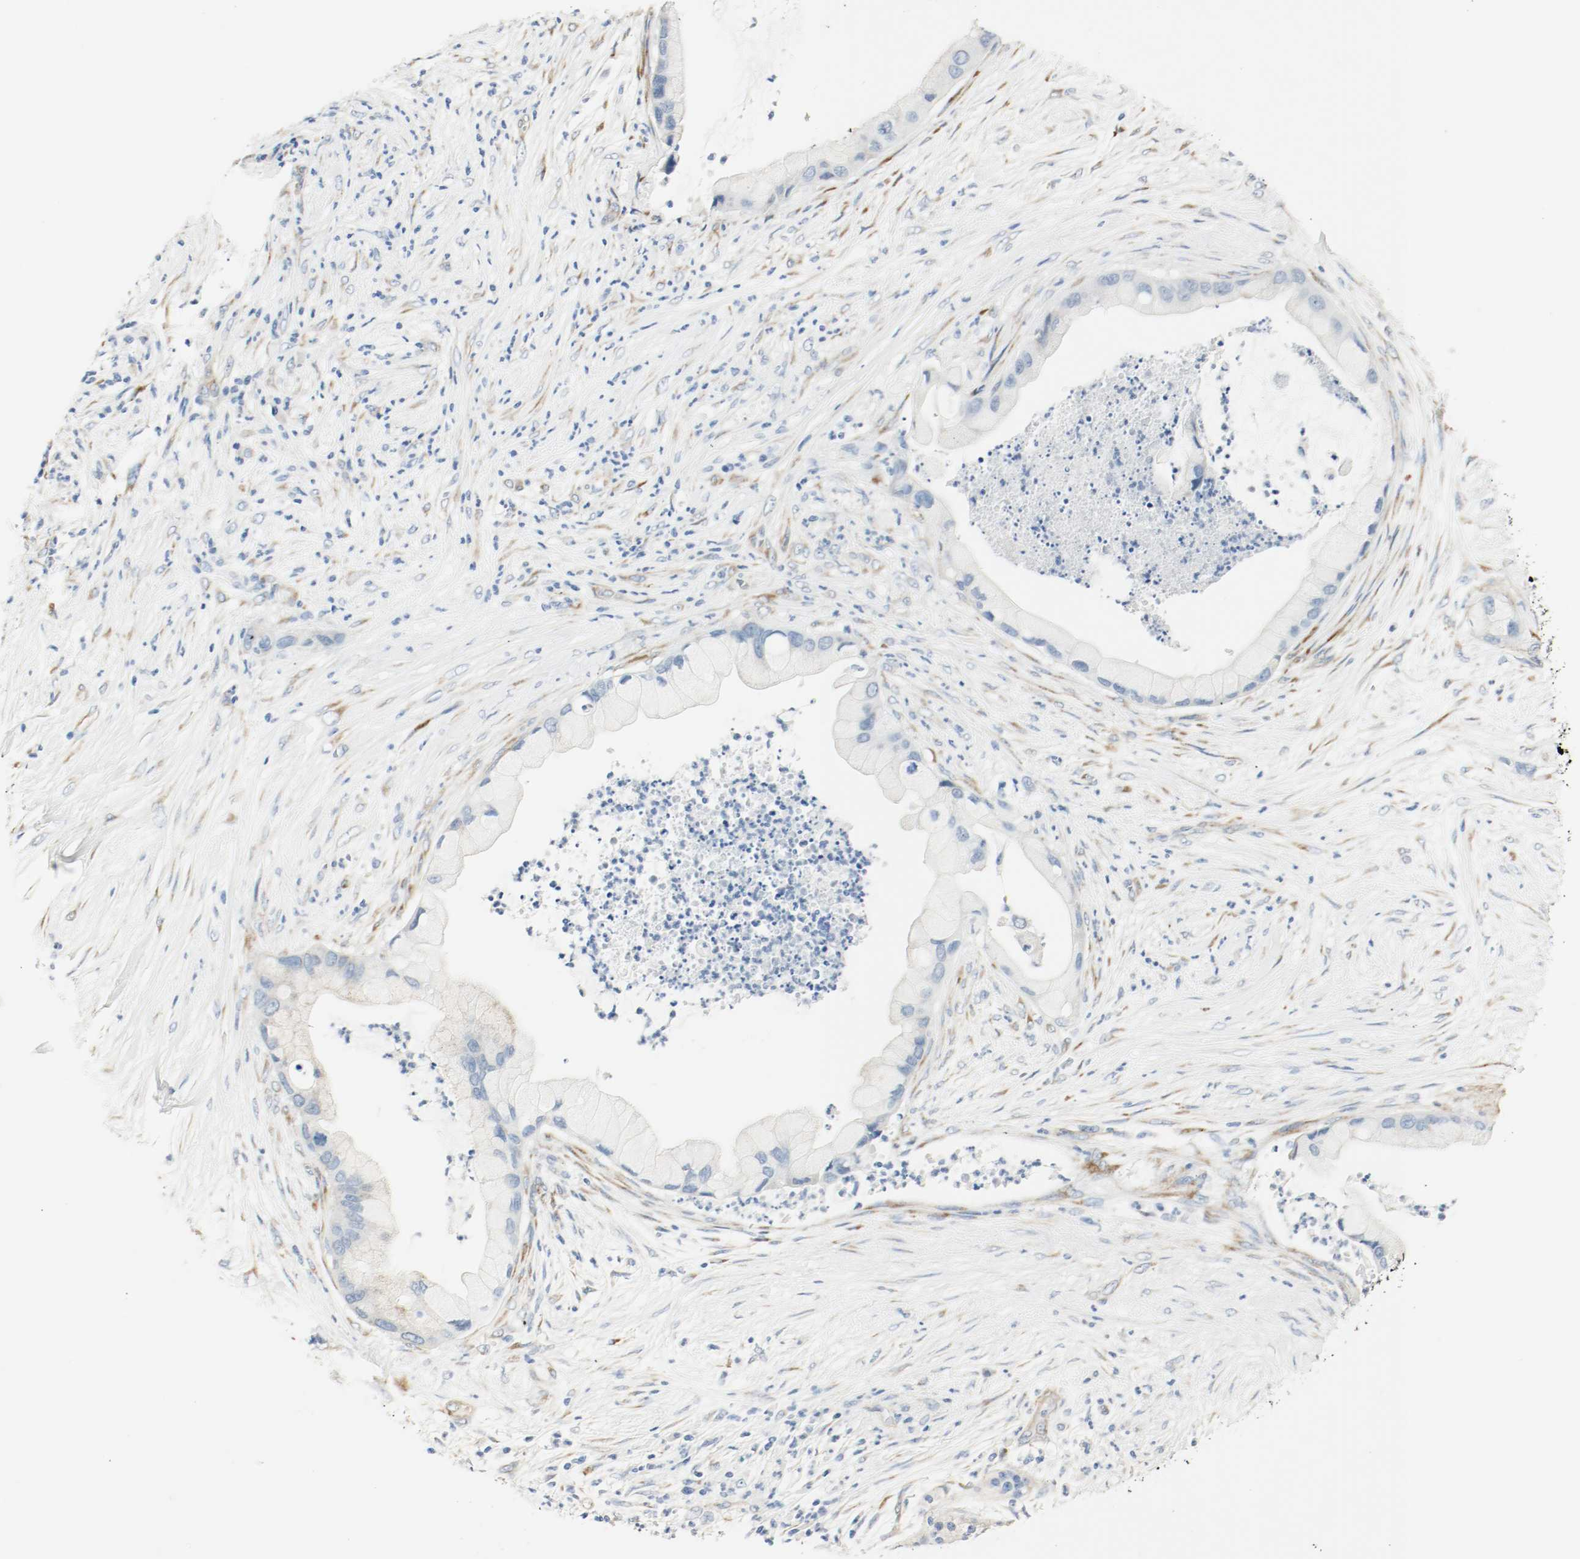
{"staining": {"intensity": "negative", "quantity": "none", "location": "none"}, "tissue": "pancreatic cancer", "cell_type": "Tumor cells", "image_type": "cancer", "snomed": [{"axis": "morphology", "description": "Adenocarcinoma, NOS"}, {"axis": "topography", "description": "Pancreas"}], "caption": "This is an IHC photomicrograph of pancreatic cancer. There is no positivity in tumor cells.", "gene": "LAMB1", "patient": {"sex": "female", "age": 59}}